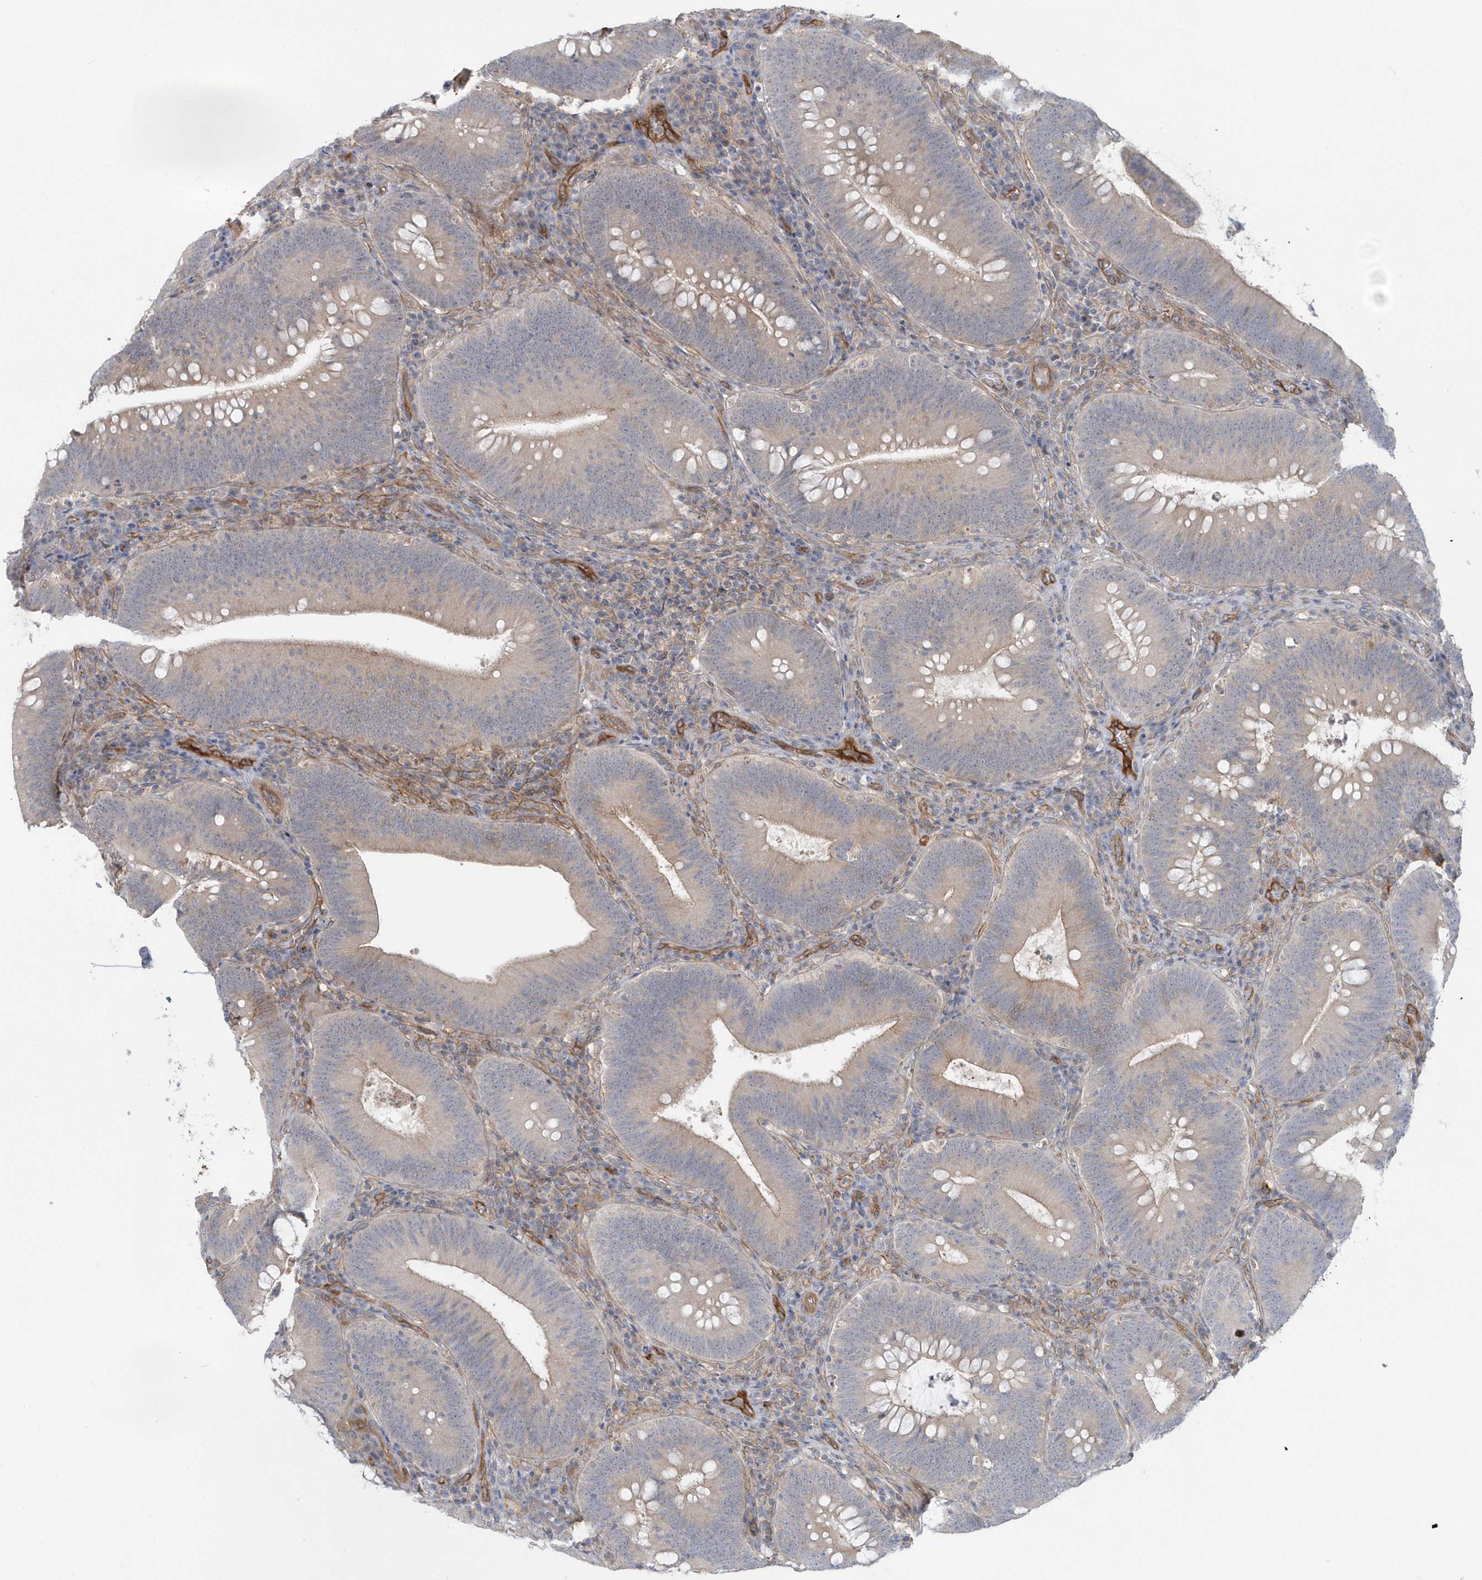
{"staining": {"intensity": "negative", "quantity": "none", "location": "none"}, "tissue": "colorectal cancer", "cell_type": "Tumor cells", "image_type": "cancer", "snomed": [{"axis": "morphology", "description": "Normal tissue, NOS"}, {"axis": "topography", "description": "Colon"}], "caption": "A micrograph of colorectal cancer stained for a protein exhibits no brown staining in tumor cells.", "gene": "RAI14", "patient": {"sex": "female", "age": 82}}